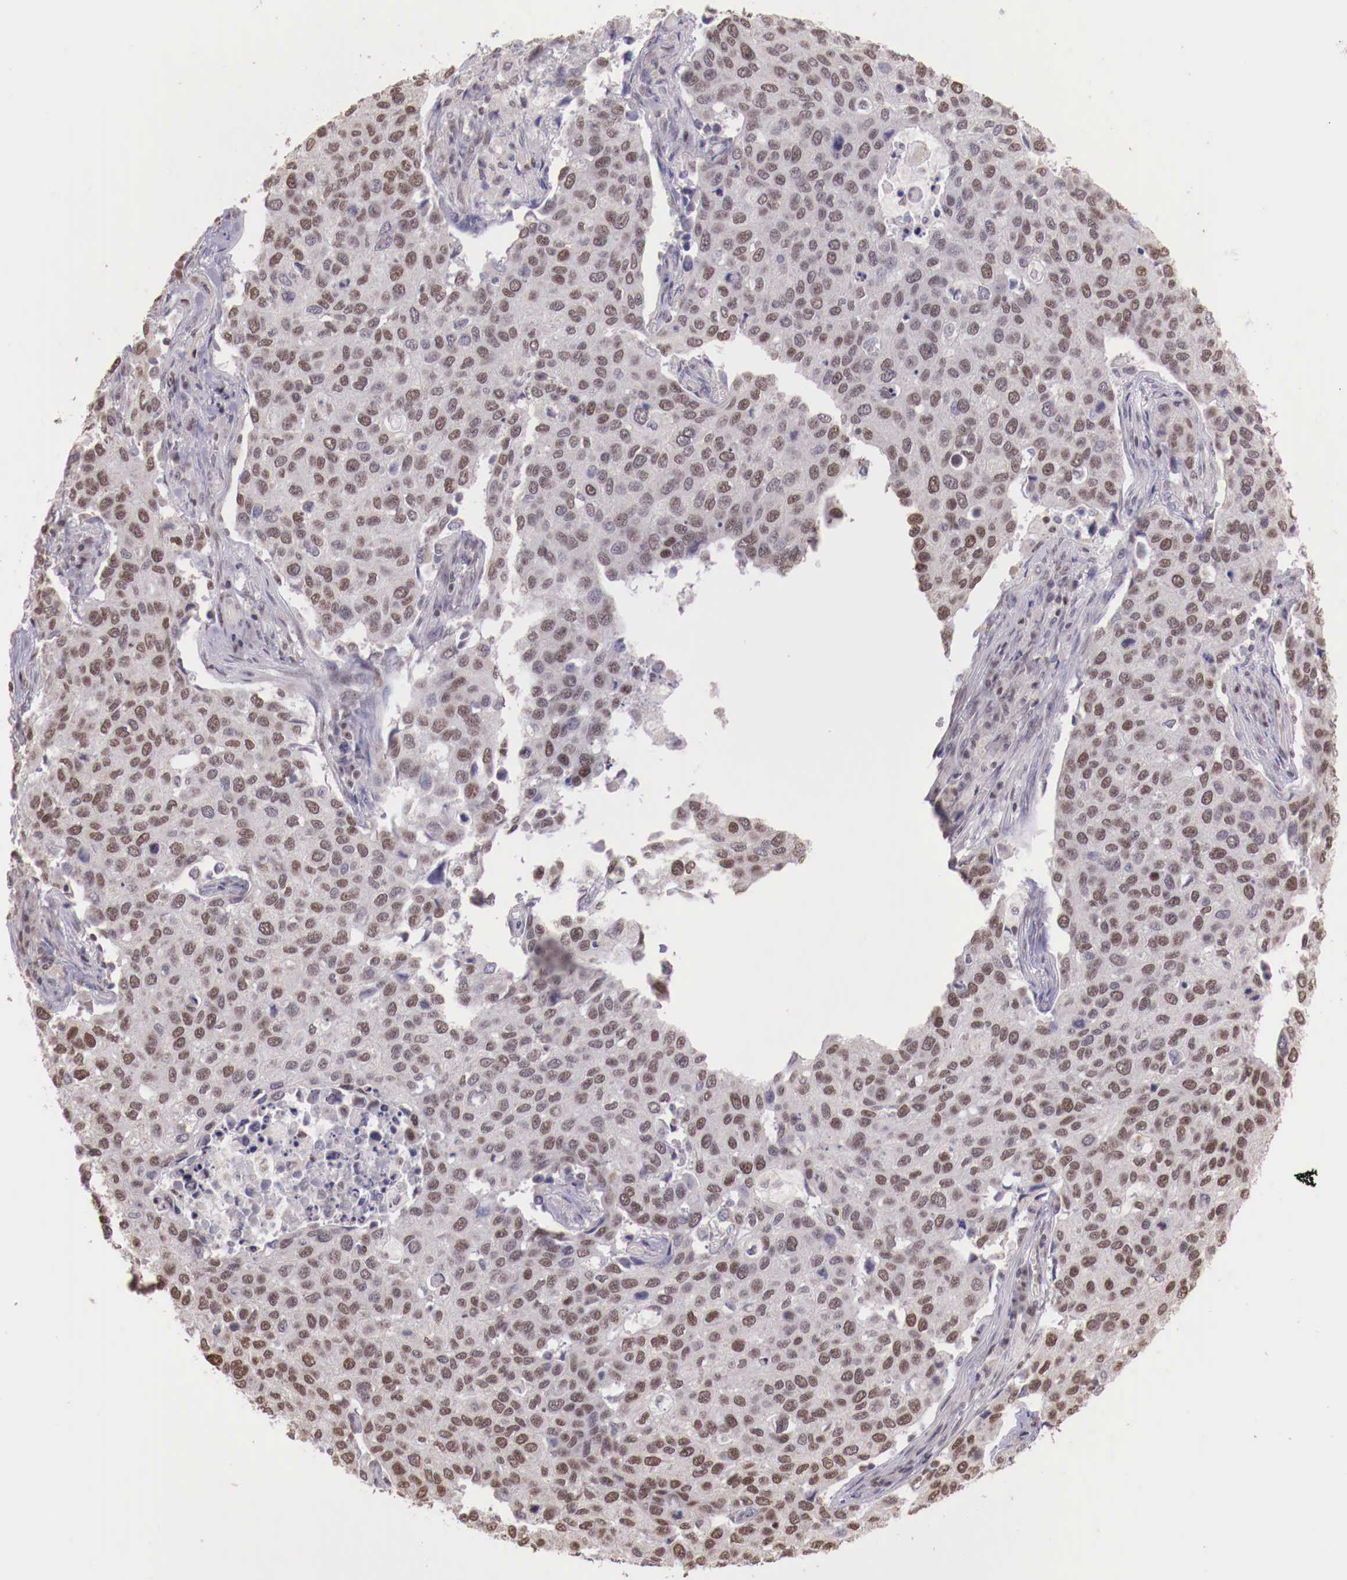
{"staining": {"intensity": "weak", "quantity": ">75%", "location": "nuclear"}, "tissue": "cervical cancer", "cell_type": "Tumor cells", "image_type": "cancer", "snomed": [{"axis": "morphology", "description": "Squamous cell carcinoma, NOS"}, {"axis": "topography", "description": "Cervix"}], "caption": "This photomicrograph reveals IHC staining of human squamous cell carcinoma (cervical), with low weak nuclear positivity in about >75% of tumor cells.", "gene": "SP1", "patient": {"sex": "female", "age": 54}}